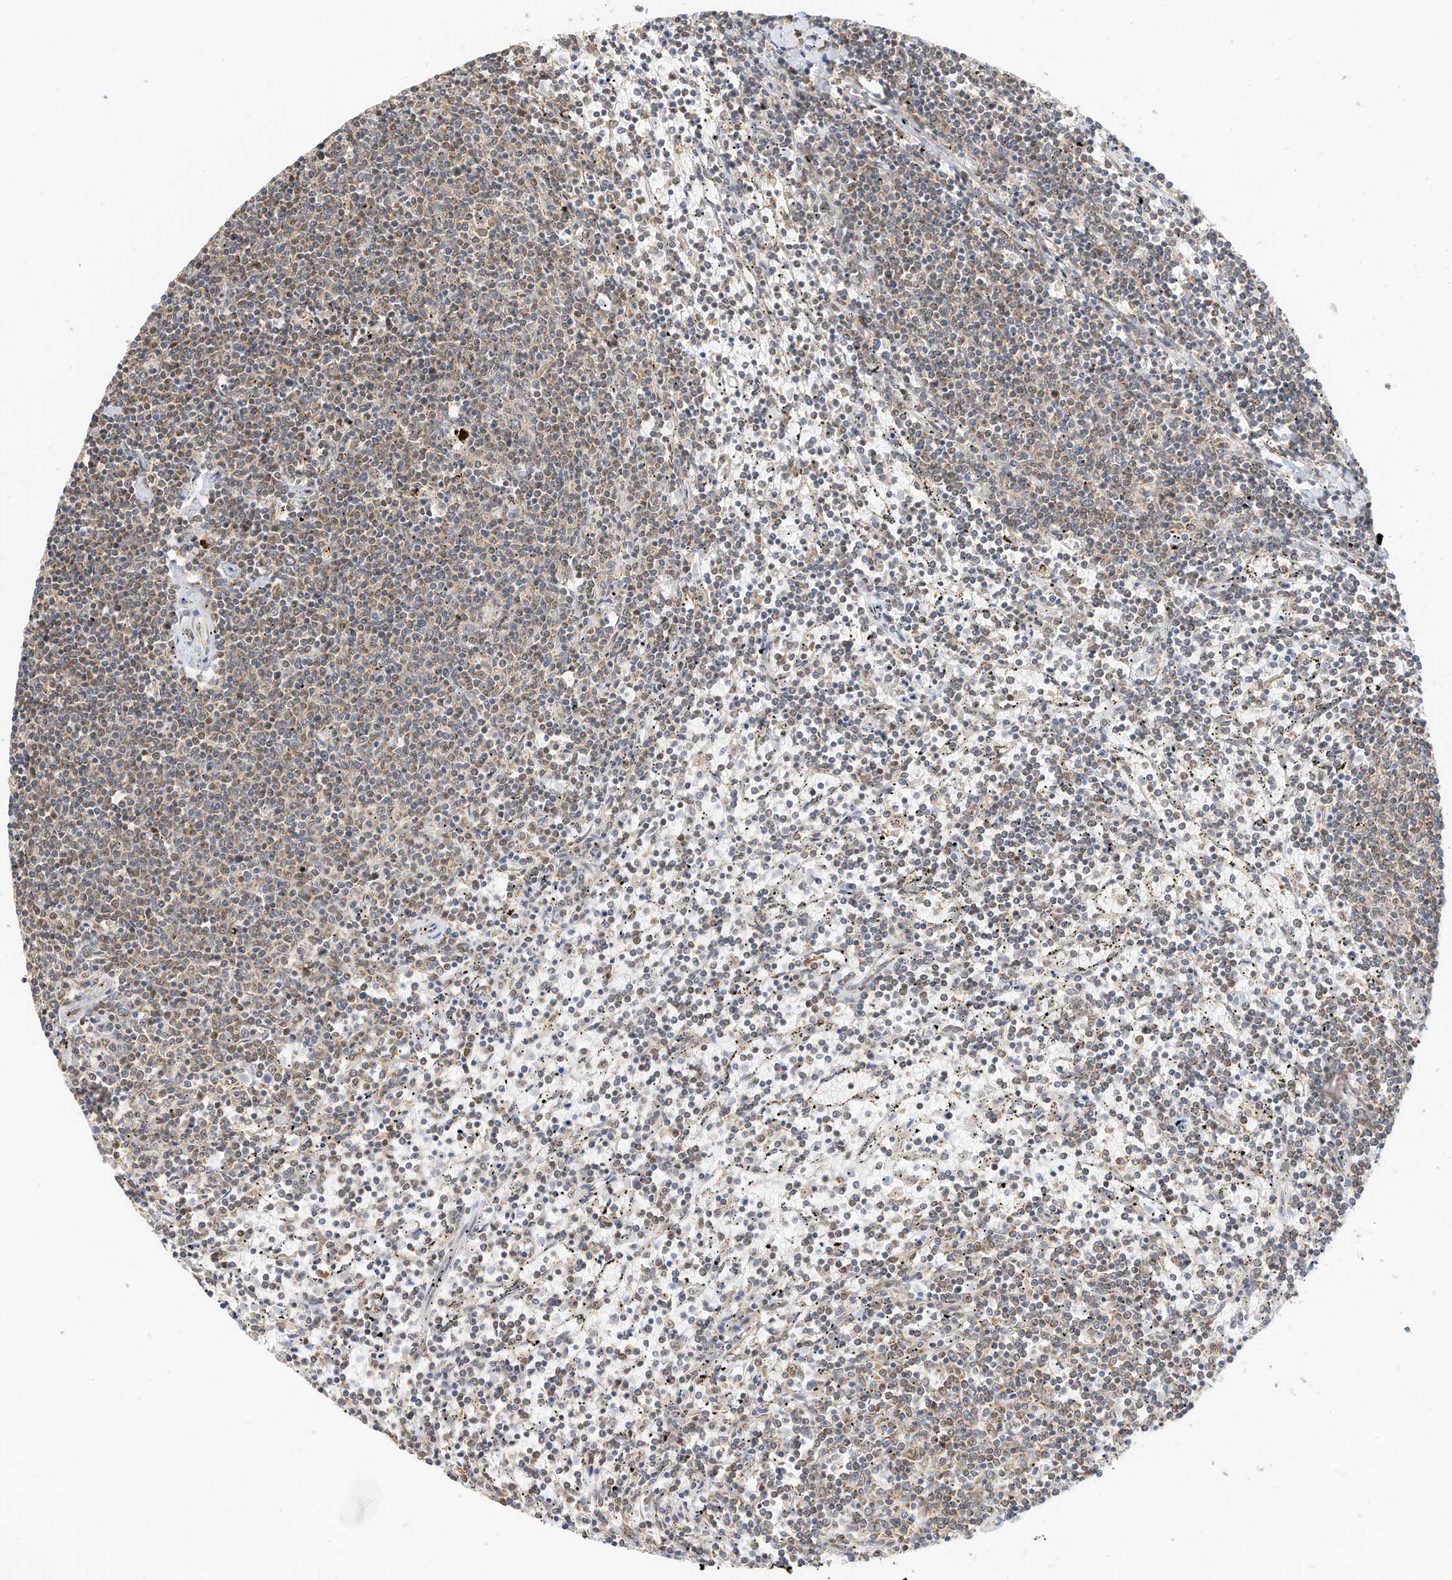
{"staining": {"intensity": "weak", "quantity": "<25%", "location": "cytoplasmic/membranous"}, "tissue": "lymphoma", "cell_type": "Tumor cells", "image_type": "cancer", "snomed": [{"axis": "morphology", "description": "Malignant lymphoma, non-Hodgkin's type, Low grade"}, {"axis": "topography", "description": "Spleen"}], "caption": "An IHC image of lymphoma is shown. There is no staining in tumor cells of lymphoma. (DAB immunohistochemistry (IHC), high magnification).", "gene": "METTL6", "patient": {"sex": "female", "age": 50}}